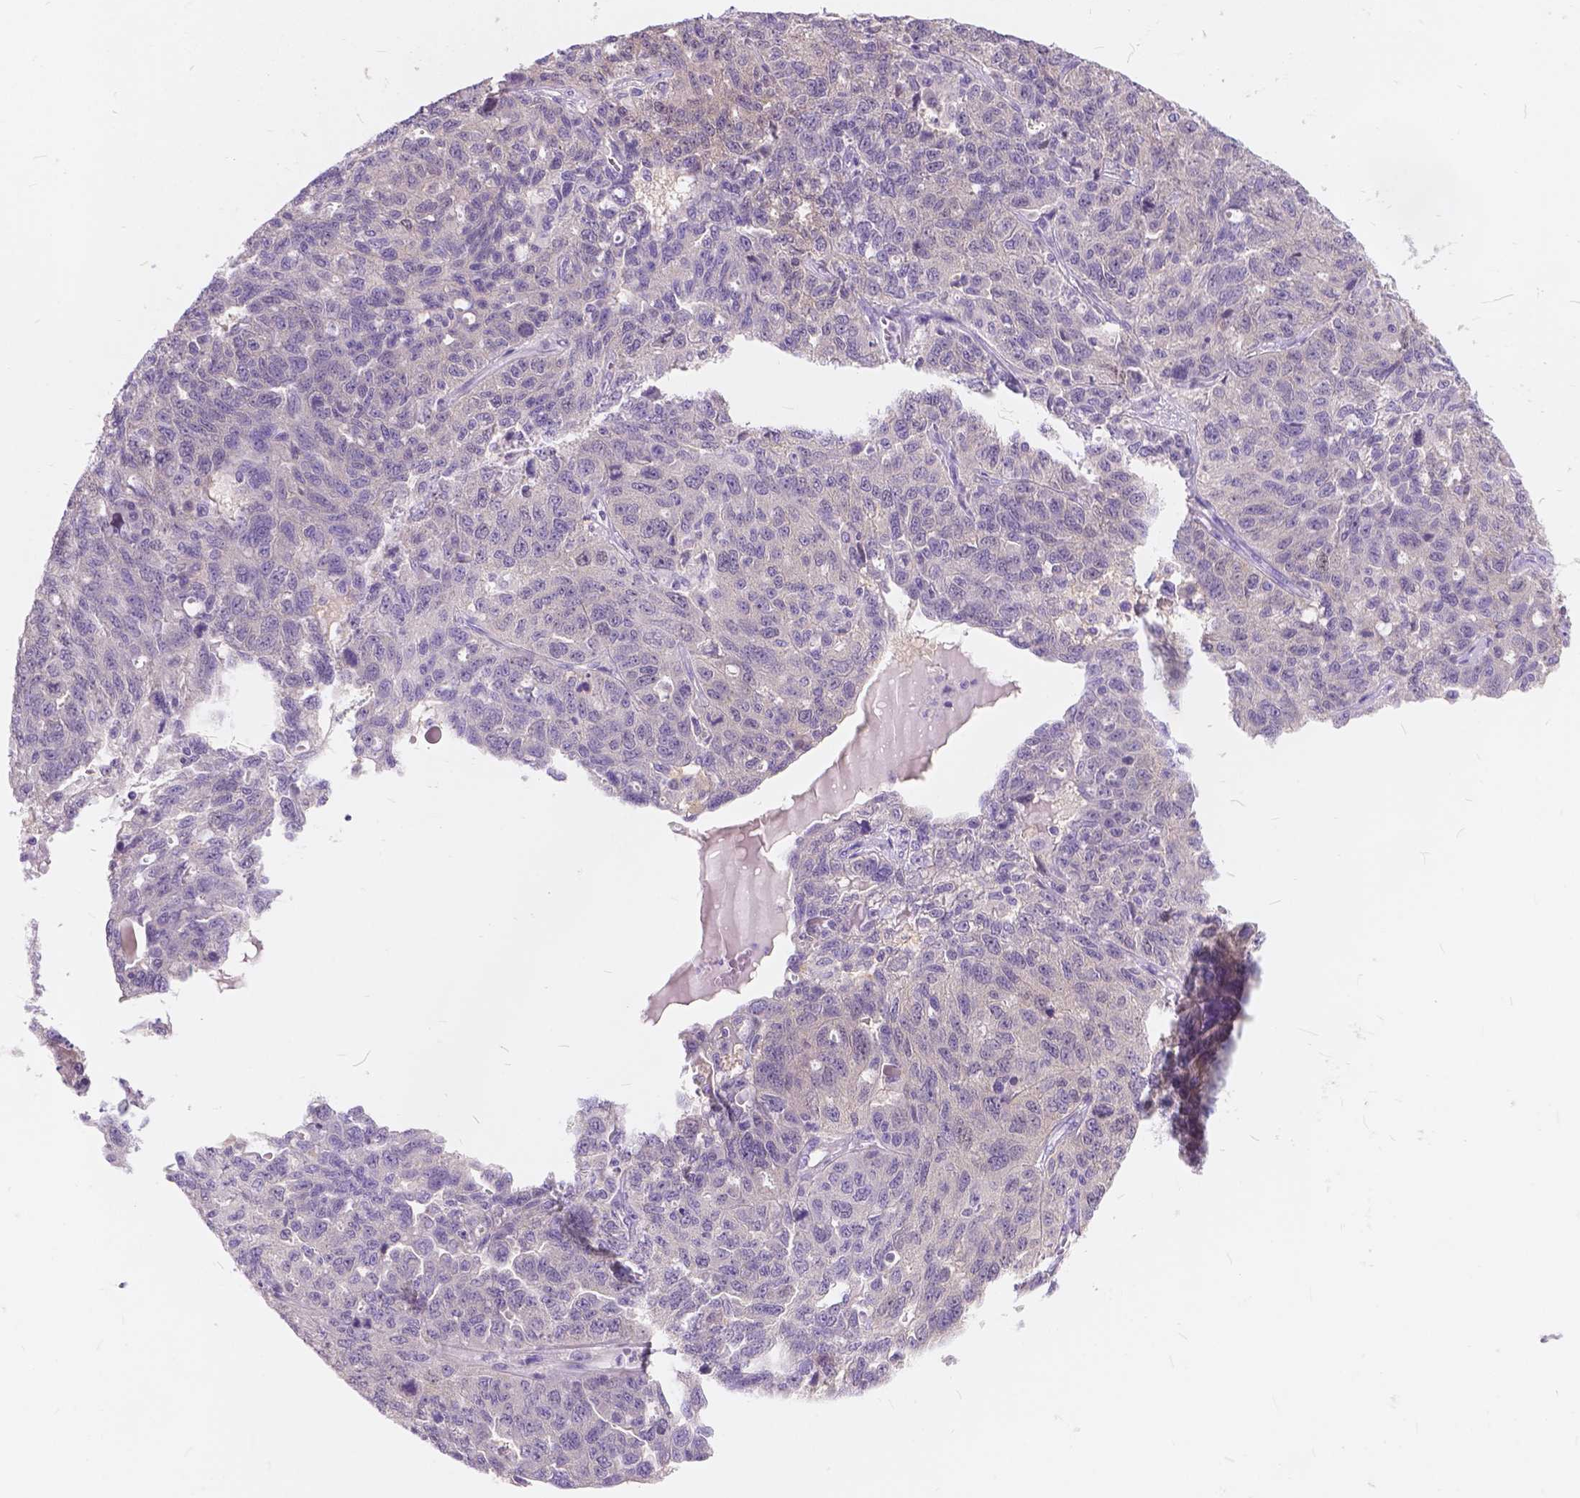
{"staining": {"intensity": "negative", "quantity": "none", "location": "none"}, "tissue": "ovarian cancer", "cell_type": "Tumor cells", "image_type": "cancer", "snomed": [{"axis": "morphology", "description": "Cystadenocarcinoma, serous, NOS"}, {"axis": "topography", "description": "Ovary"}], "caption": "Ovarian serous cystadenocarcinoma was stained to show a protein in brown. There is no significant staining in tumor cells.", "gene": "PEX11G", "patient": {"sex": "female", "age": 71}}